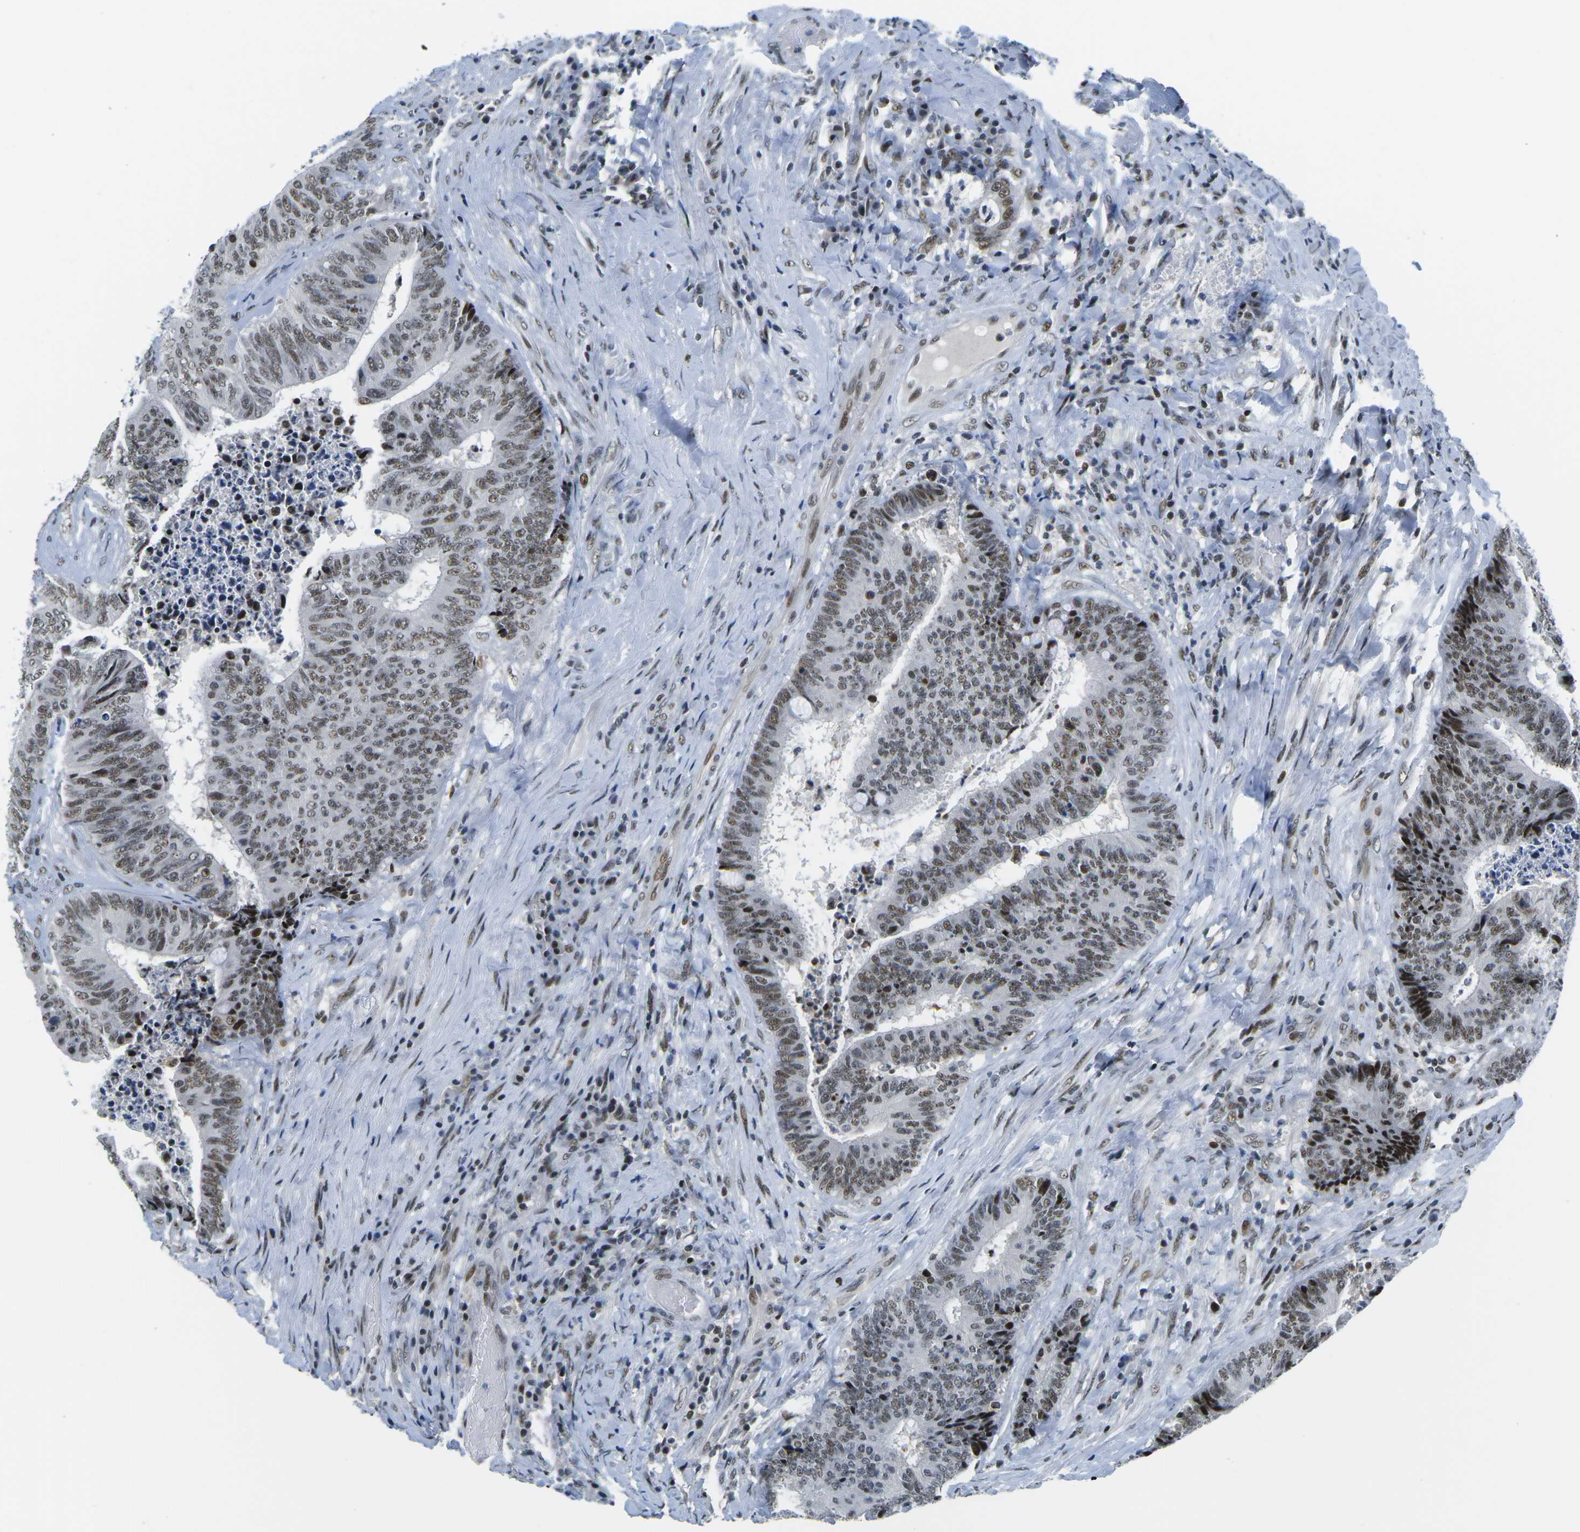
{"staining": {"intensity": "strong", "quantity": "25%-75%", "location": "nuclear"}, "tissue": "colorectal cancer", "cell_type": "Tumor cells", "image_type": "cancer", "snomed": [{"axis": "morphology", "description": "Adenocarcinoma, NOS"}, {"axis": "topography", "description": "Rectum"}], "caption": "There is high levels of strong nuclear expression in tumor cells of adenocarcinoma (colorectal), as demonstrated by immunohistochemical staining (brown color).", "gene": "PRPF8", "patient": {"sex": "male", "age": 72}}